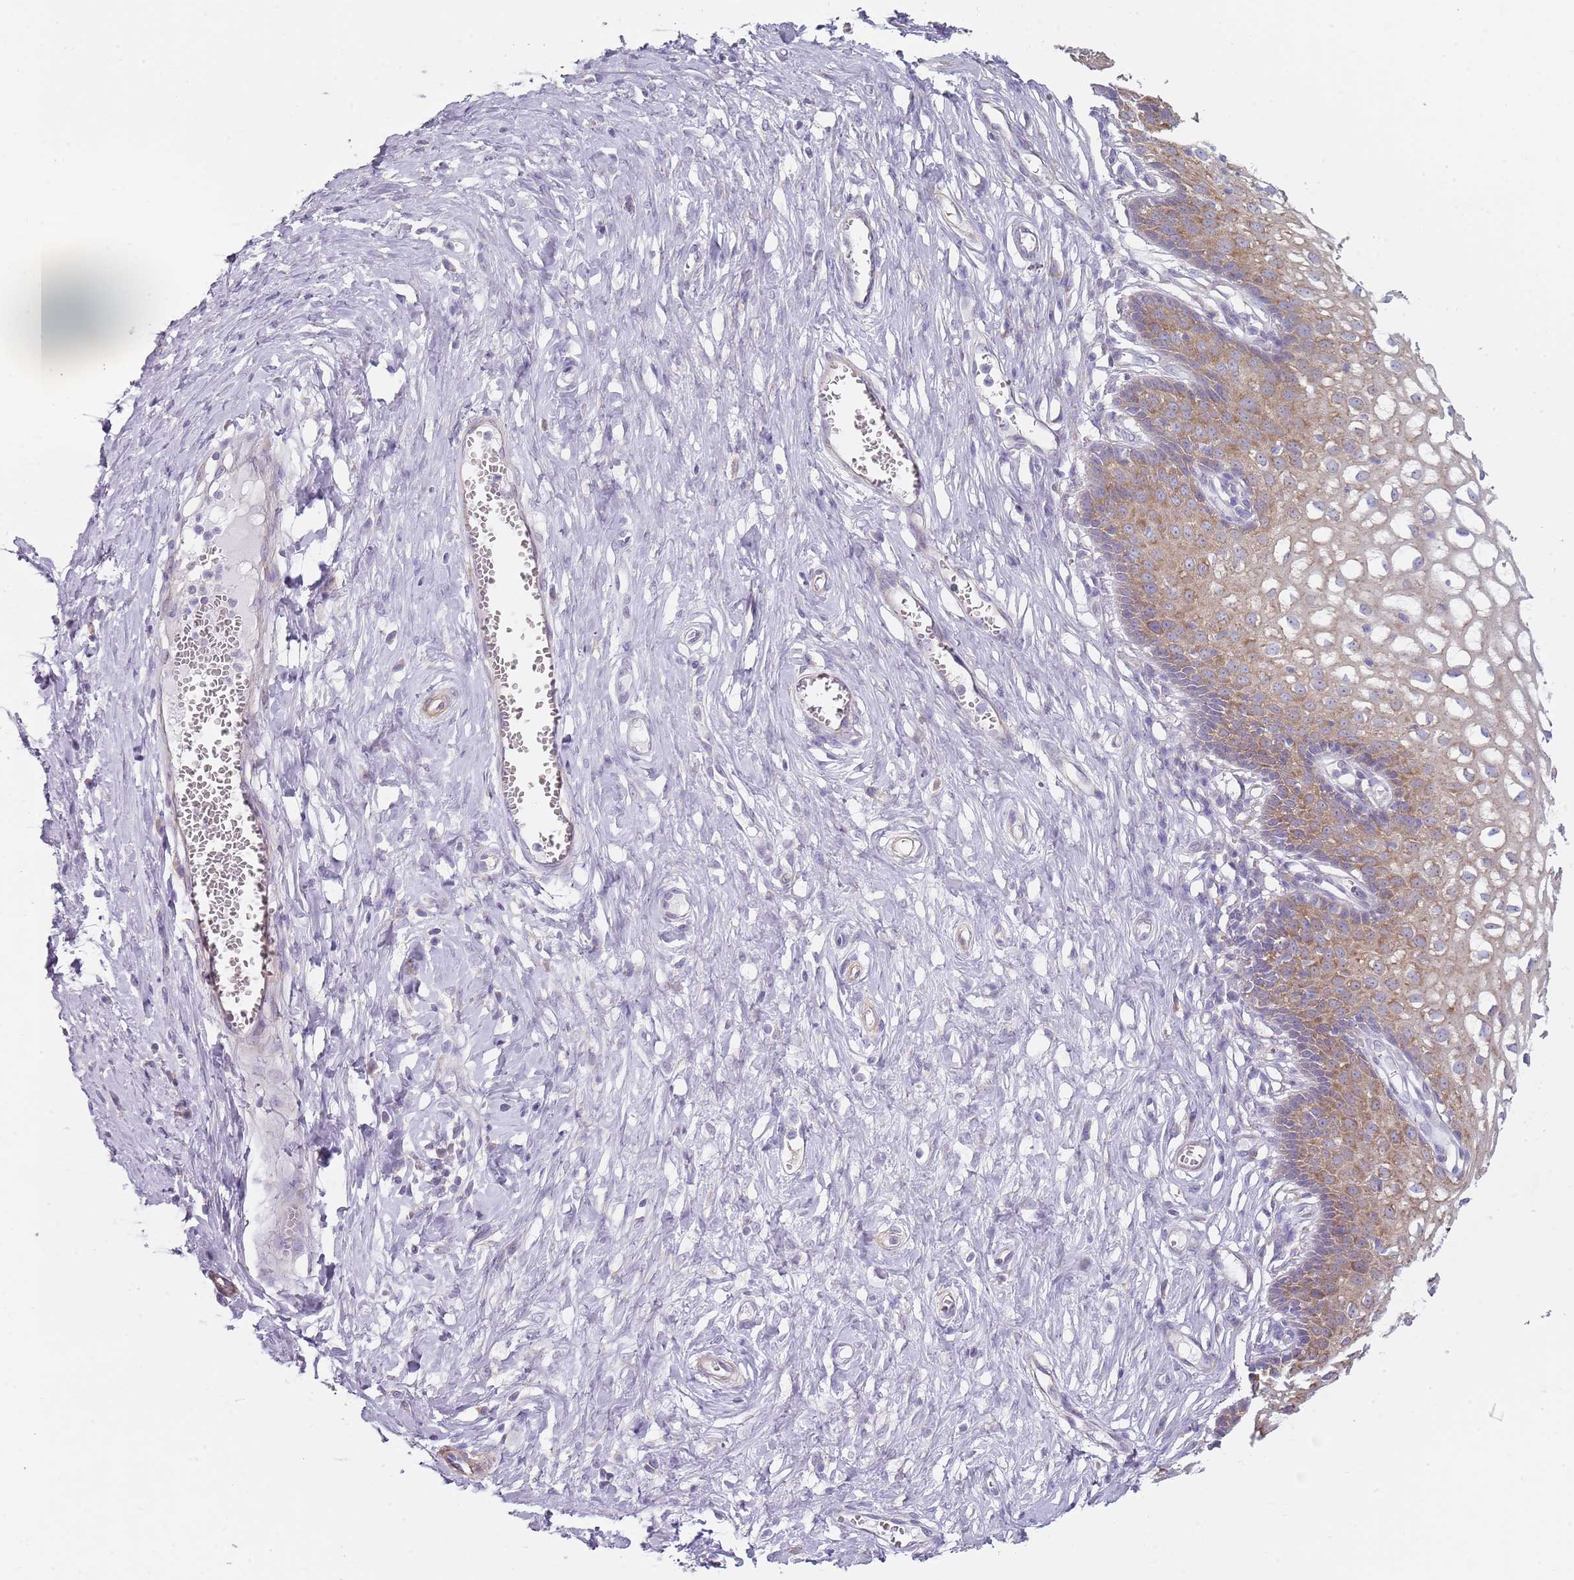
{"staining": {"intensity": "negative", "quantity": "none", "location": "none"}, "tissue": "cervix", "cell_type": "Glandular cells", "image_type": "normal", "snomed": [{"axis": "morphology", "description": "Normal tissue, NOS"}, {"axis": "morphology", "description": "Adenocarcinoma, NOS"}, {"axis": "topography", "description": "Cervix"}], "caption": "Immunohistochemistry (IHC) micrograph of benign human cervix stained for a protein (brown), which displays no expression in glandular cells.", "gene": "SLC26A6", "patient": {"sex": "female", "age": 29}}